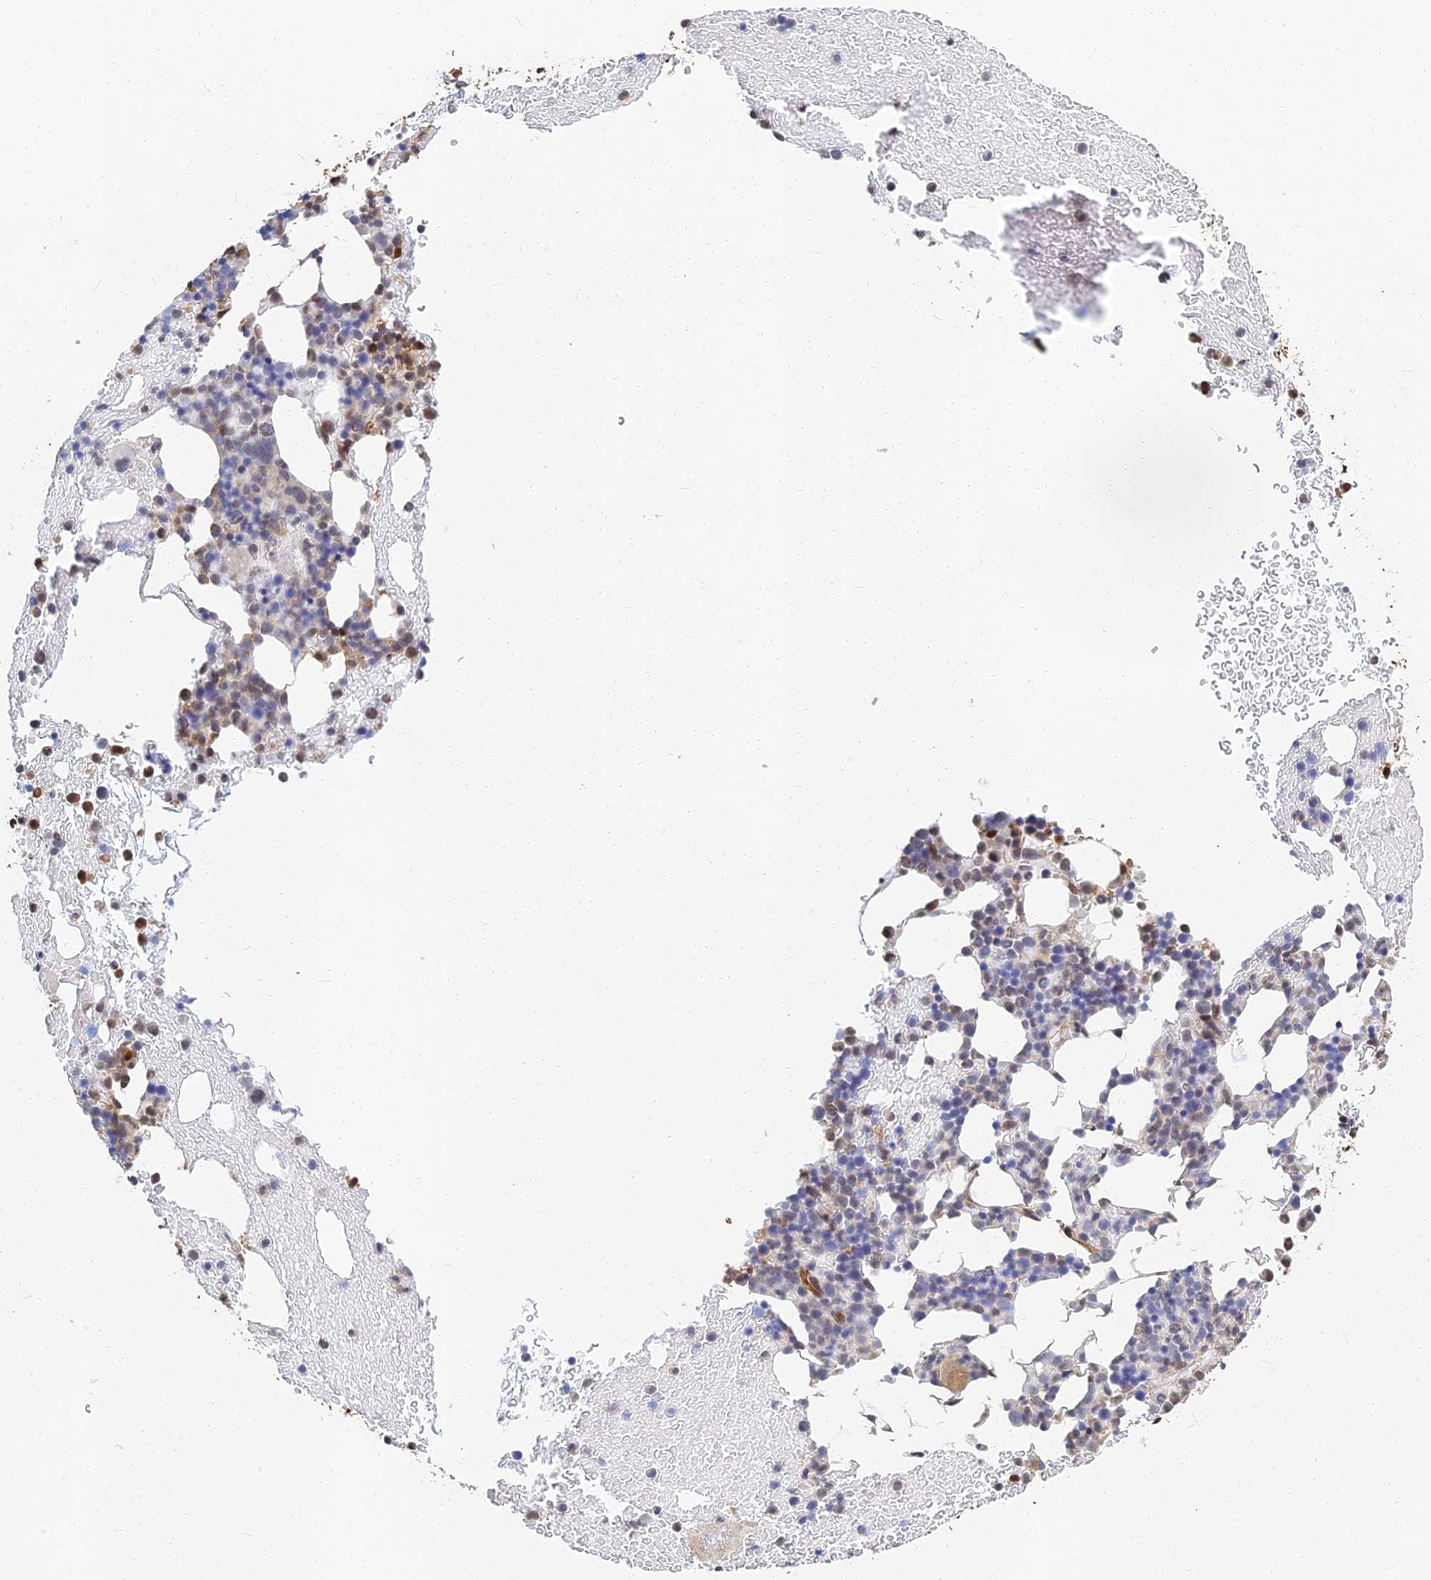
{"staining": {"intensity": "moderate", "quantity": "<25%", "location": "cytoplasmic/membranous"}, "tissue": "bone marrow", "cell_type": "Hematopoietic cells", "image_type": "normal", "snomed": [{"axis": "morphology", "description": "Normal tissue, NOS"}, {"axis": "topography", "description": "Bone marrow"}], "caption": "Unremarkable bone marrow reveals moderate cytoplasmic/membranous positivity in approximately <25% of hematopoietic cells.", "gene": "LRRN3", "patient": {"sex": "male", "age": 57}}